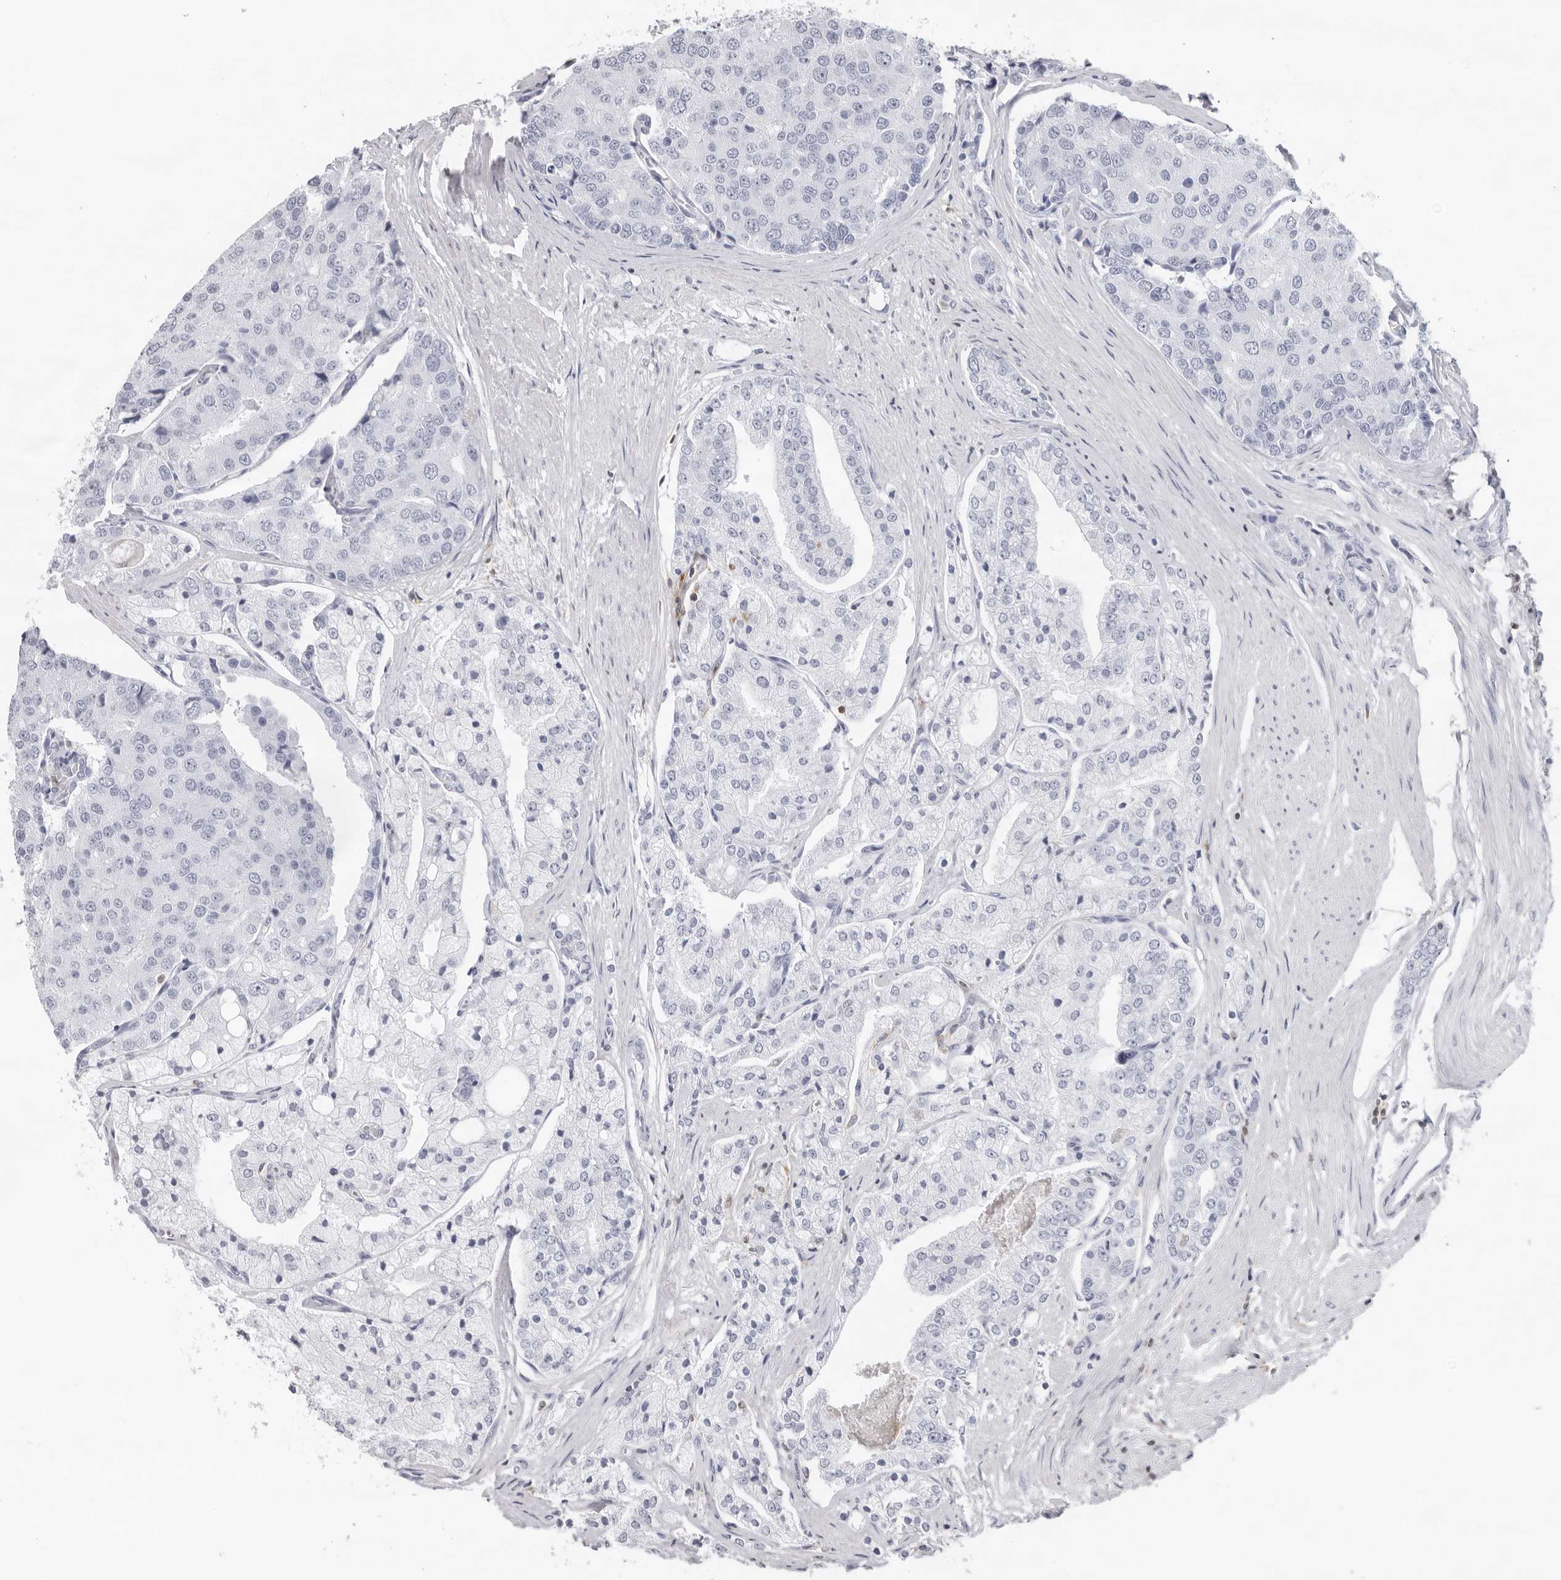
{"staining": {"intensity": "negative", "quantity": "none", "location": "none"}, "tissue": "prostate cancer", "cell_type": "Tumor cells", "image_type": "cancer", "snomed": [{"axis": "morphology", "description": "Adenocarcinoma, High grade"}, {"axis": "topography", "description": "Prostate"}], "caption": "Immunohistochemistry (IHC) of prostate high-grade adenocarcinoma displays no staining in tumor cells.", "gene": "FMNL1", "patient": {"sex": "male", "age": 50}}